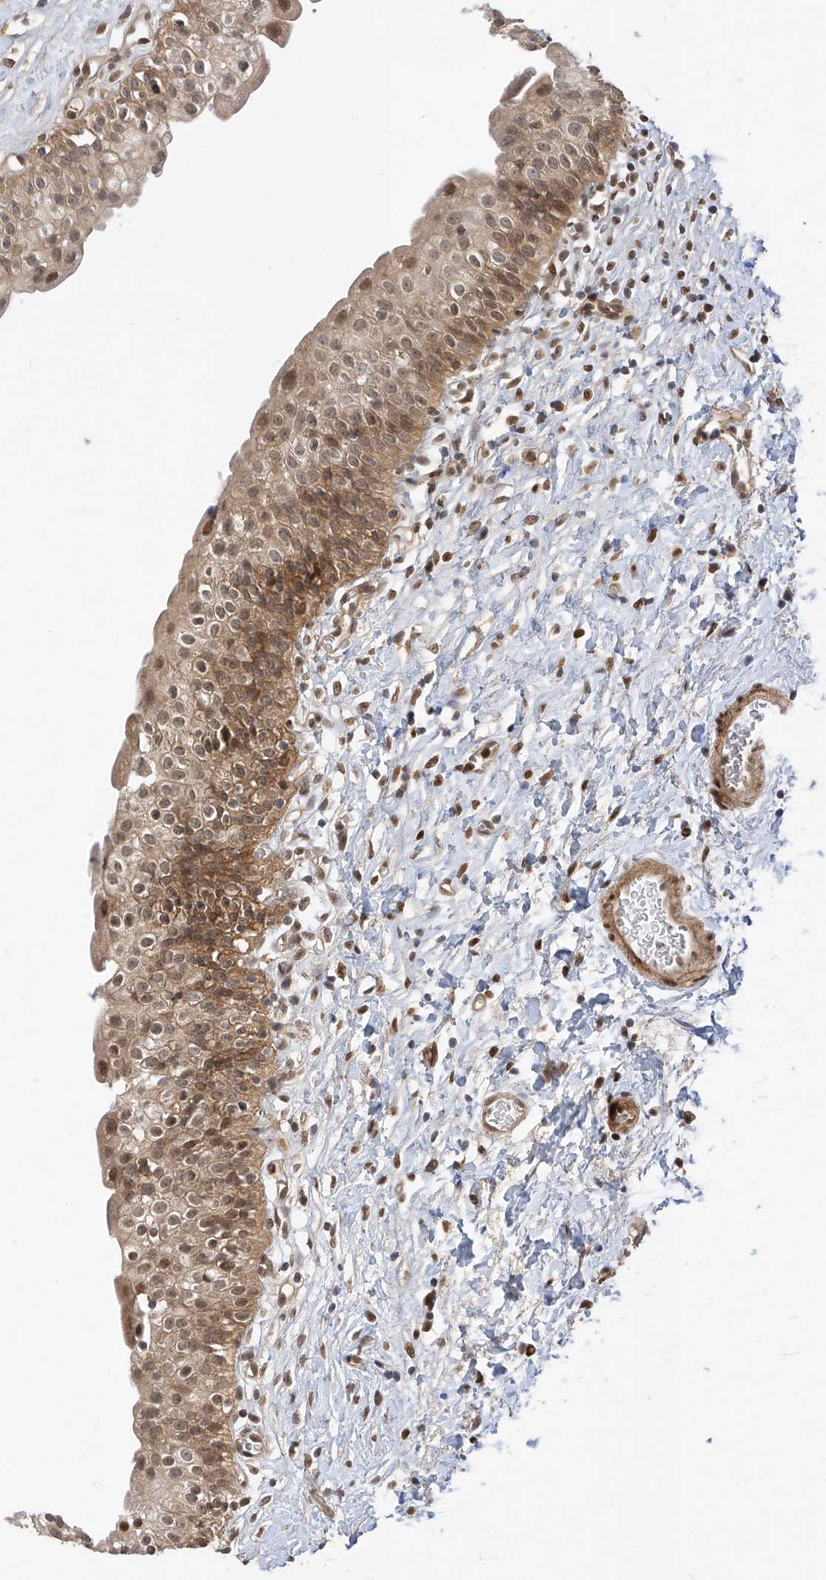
{"staining": {"intensity": "moderate", "quantity": "25%-75%", "location": "cytoplasmic/membranous,nuclear"}, "tissue": "urinary bladder", "cell_type": "Urothelial cells", "image_type": "normal", "snomed": [{"axis": "morphology", "description": "Normal tissue, NOS"}, {"axis": "topography", "description": "Urinary bladder"}], "caption": "IHC (DAB (3,3'-diaminobenzidine)) staining of benign urinary bladder shows moderate cytoplasmic/membranous,nuclear protein expression in approximately 25%-75% of urothelial cells. (DAB IHC with brightfield microscopy, high magnification).", "gene": "MRTFA", "patient": {"sex": "male", "age": 51}}